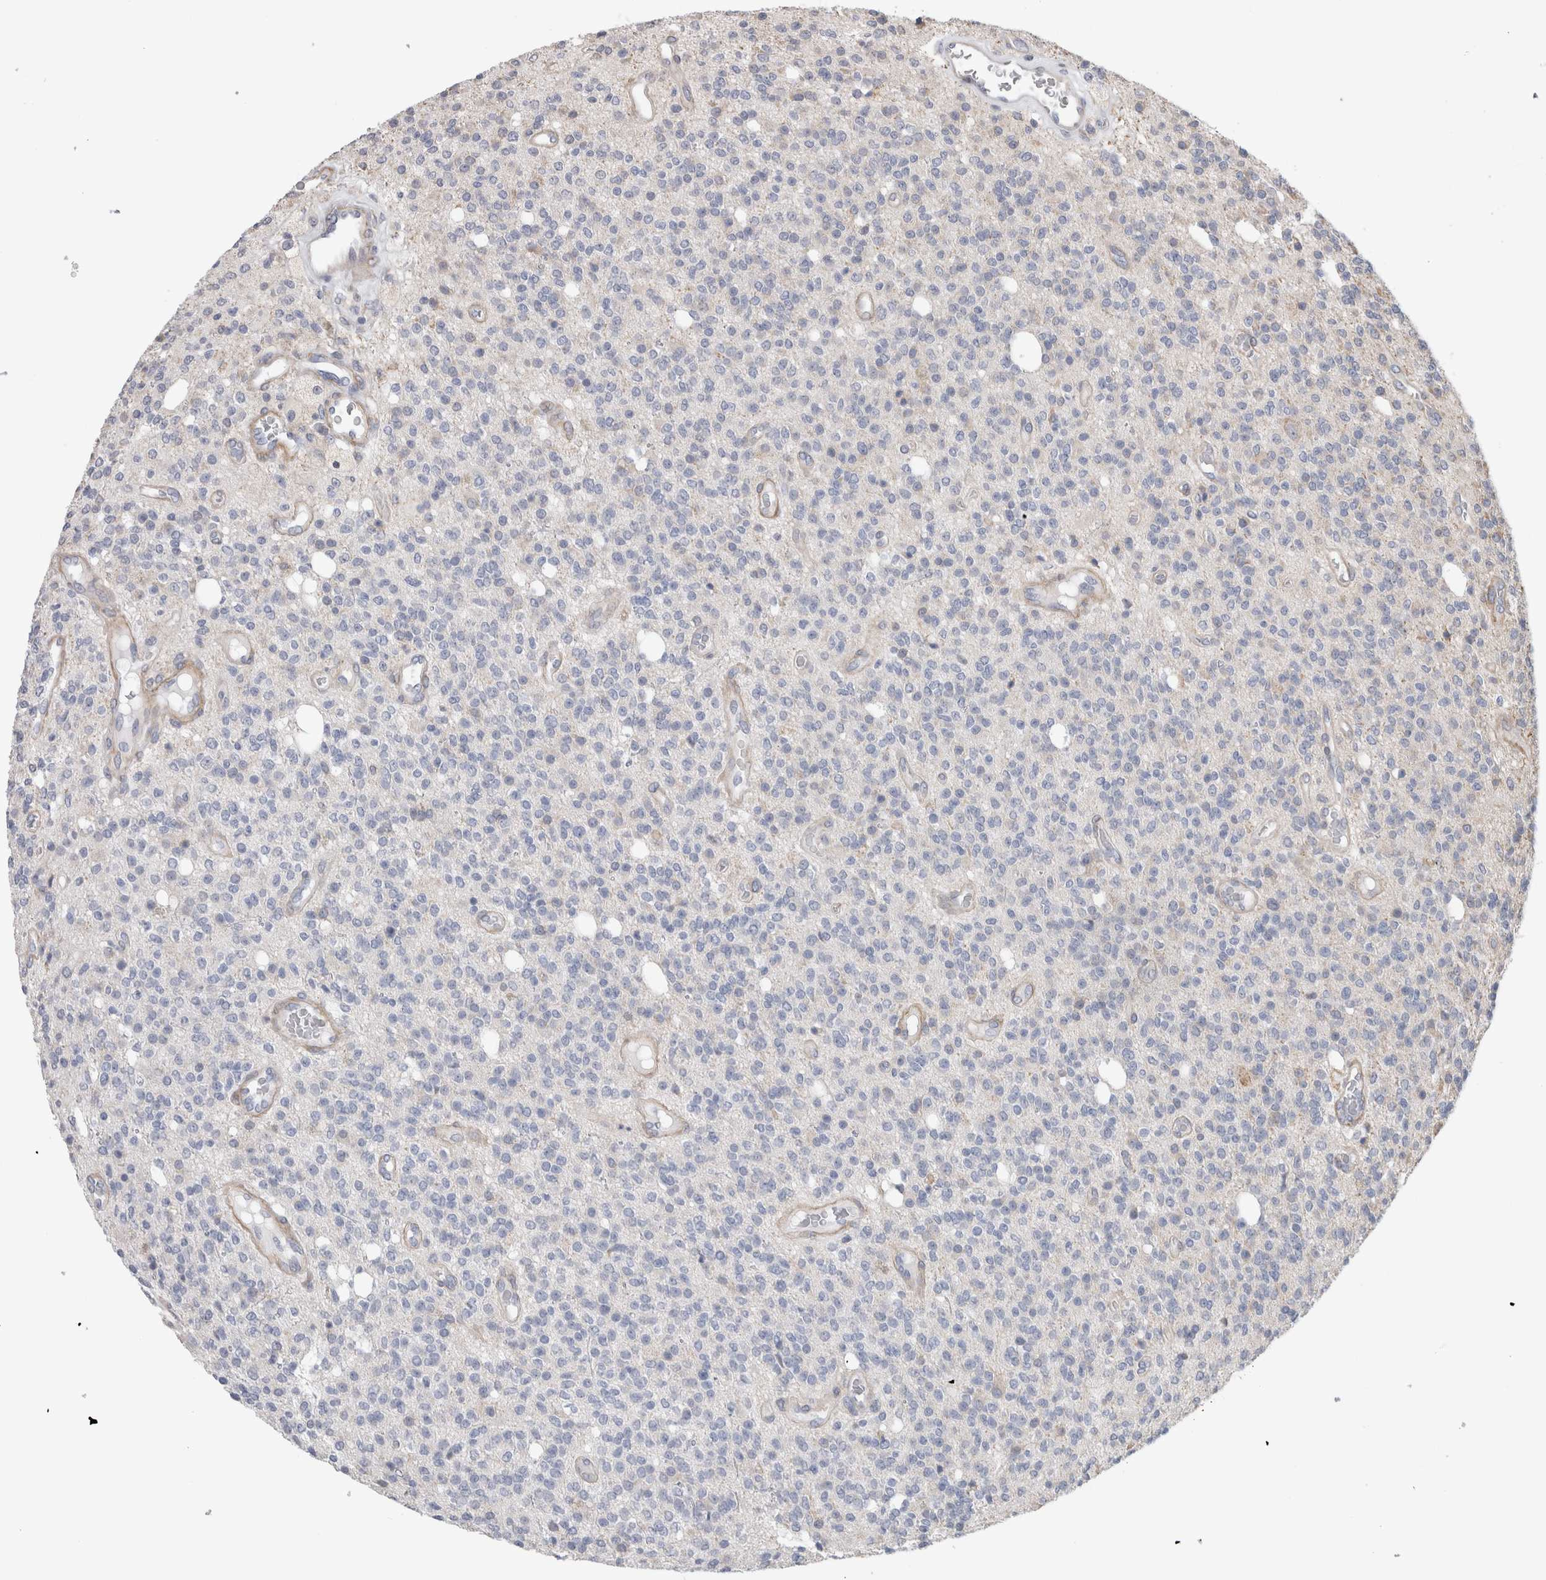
{"staining": {"intensity": "negative", "quantity": "none", "location": "none"}, "tissue": "glioma", "cell_type": "Tumor cells", "image_type": "cancer", "snomed": [{"axis": "morphology", "description": "Glioma, malignant, High grade"}, {"axis": "topography", "description": "Brain"}], "caption": "High magnification brightfield microscopy of high-grade glioma (malignant) stained with DAB (3,3'-diaminobenzidine) (brown) and counterstained with hematoxylin (blue): tumor cells show no significant positivity.", "gene": "SMAP2", "patient": {"sex": "male", "age": 34}}